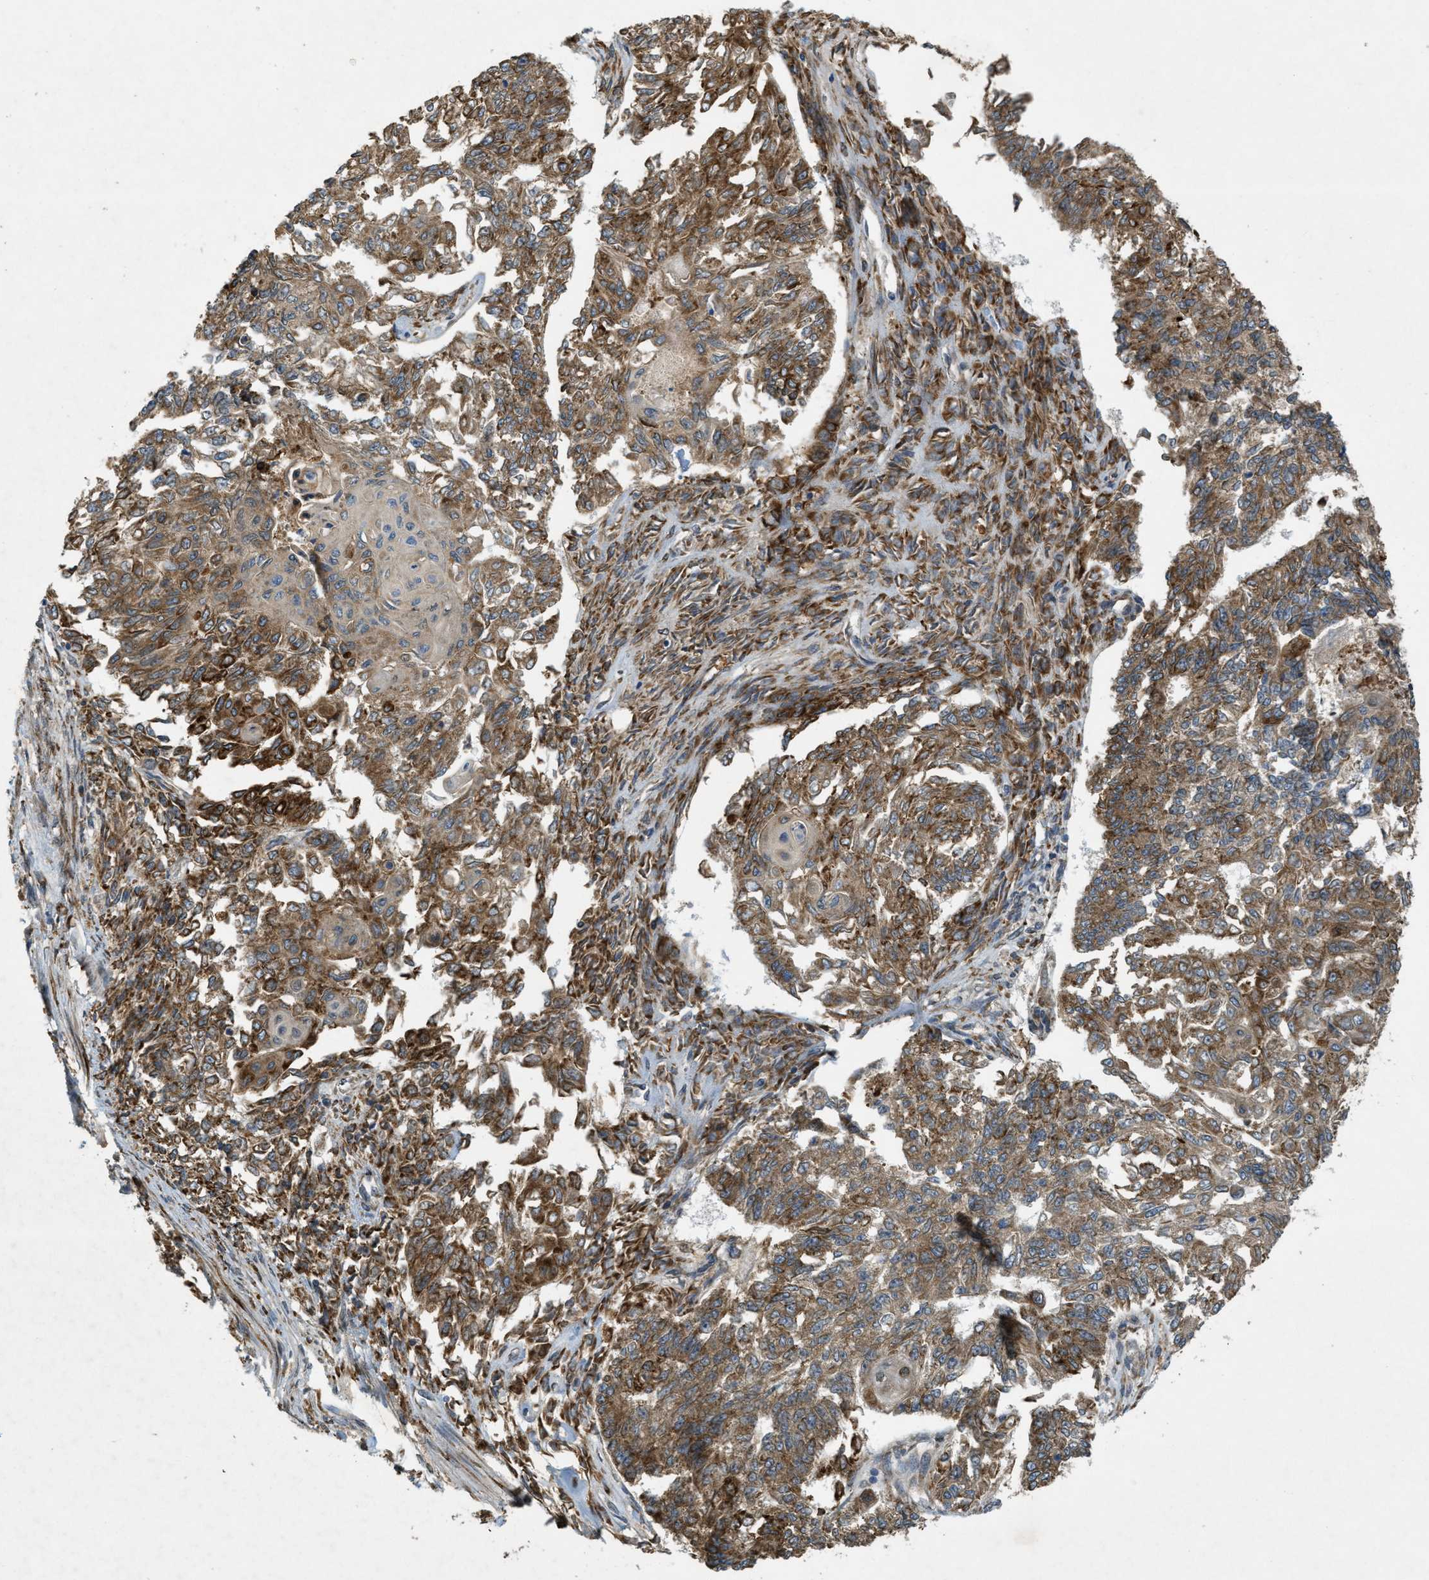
{"staining": {"intensity": "moderate", "quantity": ">75%", "location": "cytoplasmic/membranous"}, "tissue": "endometrial cancer", "cell_type": "Tumor cells", "image_type": "cancer", "snomed": [{"axis": "morphology", "description": "Adenocarcinoma, NOS"}, {"axis": "topography", "description": "Endometrium"}], "caption": "Moderate cytoplasmic/membranous protein expression is appreciated in approximately >75% of tumor cells in endometrial cancer.", "gene": "PCDH18", "patient": {"sex": "female", "age": 32}}